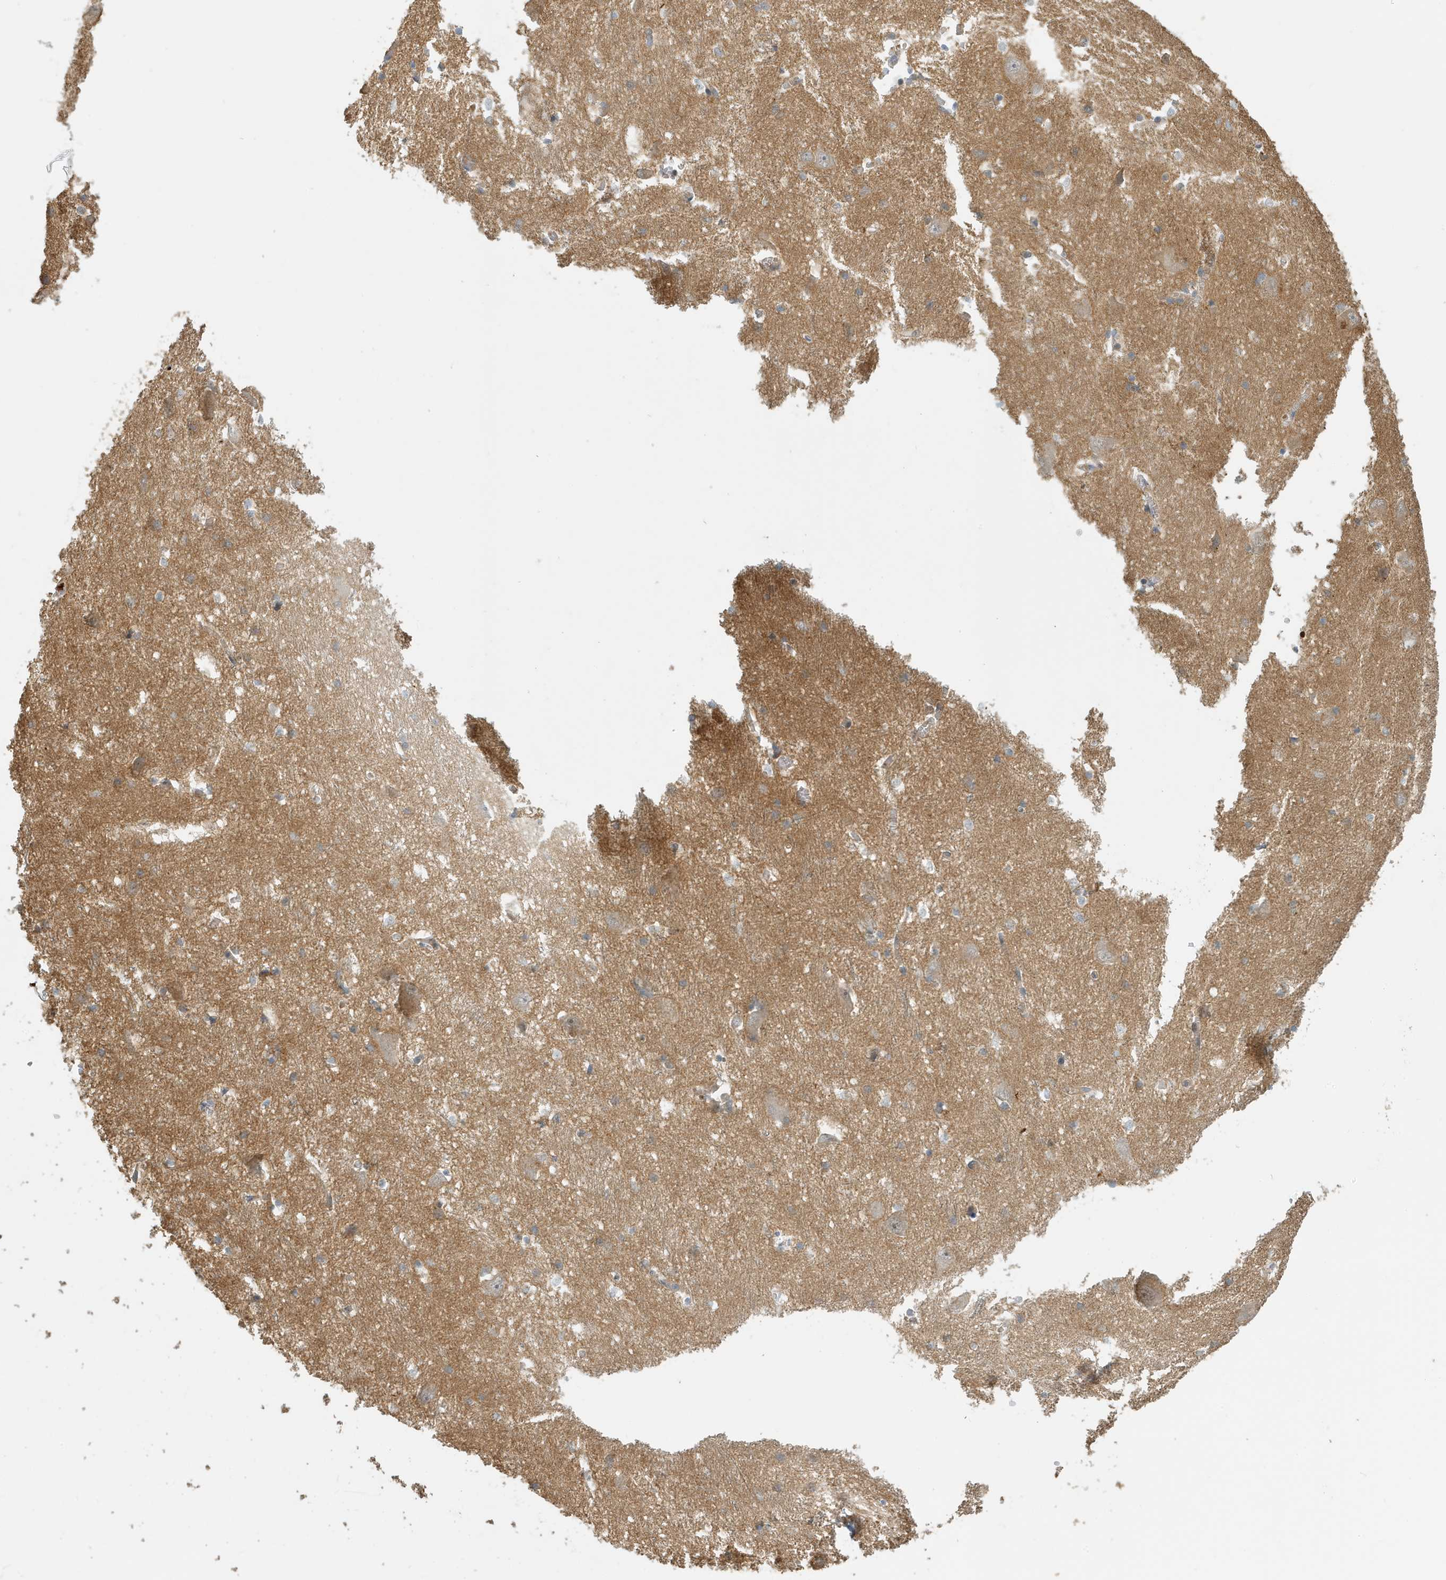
{"staining": {"intensity": "weak", "quantity": "<25%", "location": "cytoplasmic/membranous"}, "tissue": "caudate", "cell_type": "Glial cells", "image_type": "normal", "snomed": [{"axis": "morphology", "description": "Normal tissue, NOS"}, {"axis": "topography", "description": "Lateral ventricle wall"}], "caption": "Glial cells show no significant protein expression in benign caudate. The staining was performed using DAB (3,3'-diaminobenzidine) to visualize the protein expression in brown, while the nuclei were stained in blue with hematoxylin (Magnification: 20x).", "gene": "FYCO1", "patient": {"sex": "male", "age": 37}}